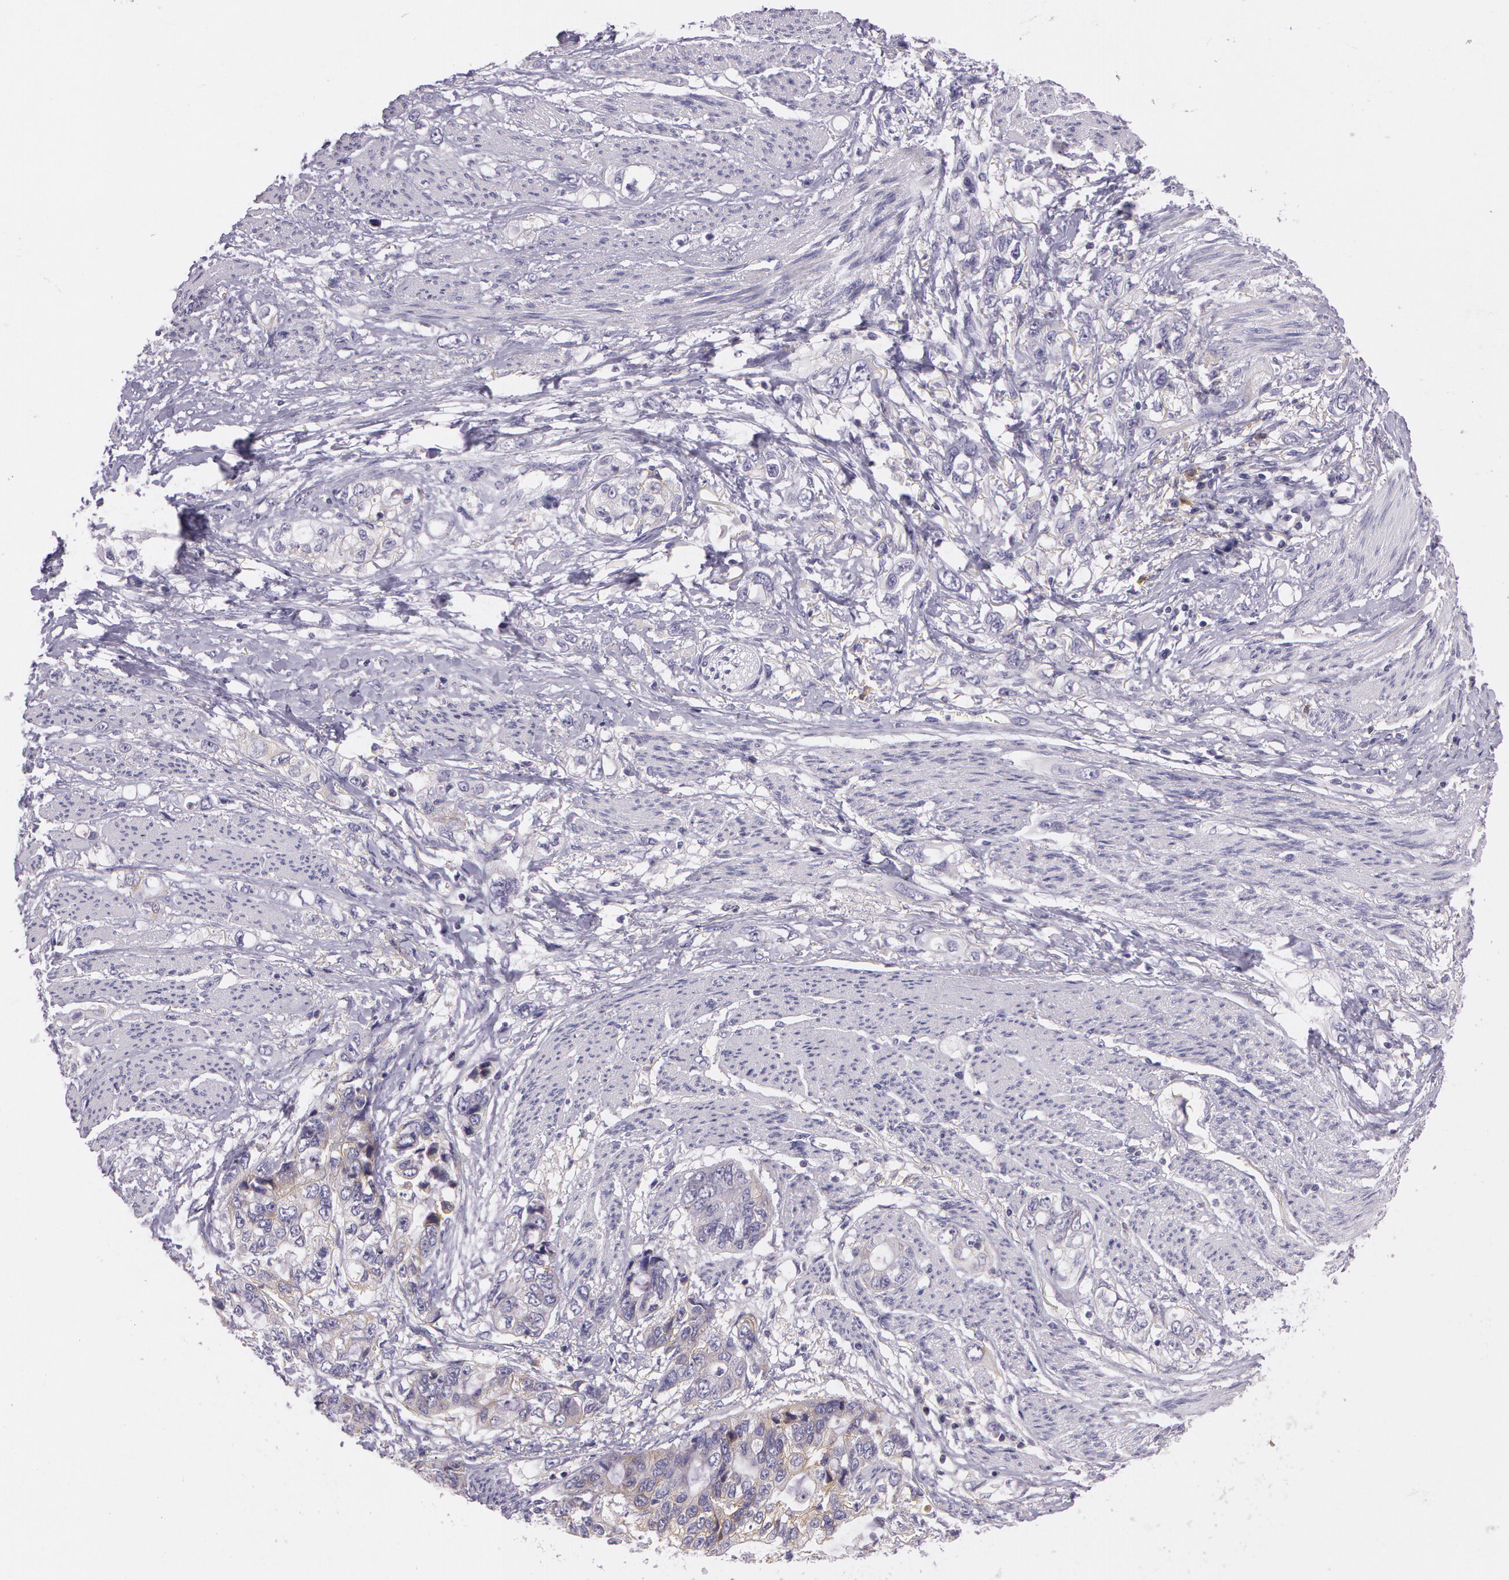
{"staining": {"intensity": "weak", "quantity": "25%-75%", "location": "cytoplasmic/membranous"}, "tissue": "stomach cancer", "cell_type": "Tumor cells", "image_type": "cancer", "snomed": [{"axis": "morphology", "description": "Adenocarcinoma, NOS"}, {"axis": "topography", "description": "Stomach, upper"}], "caption": "Stomach cancer stained for a protein reveals weak cytoplasmic/membranous positivity in tumor cells.", "gene": "LY75", "patient": {"sex": "female", "age": 52}}